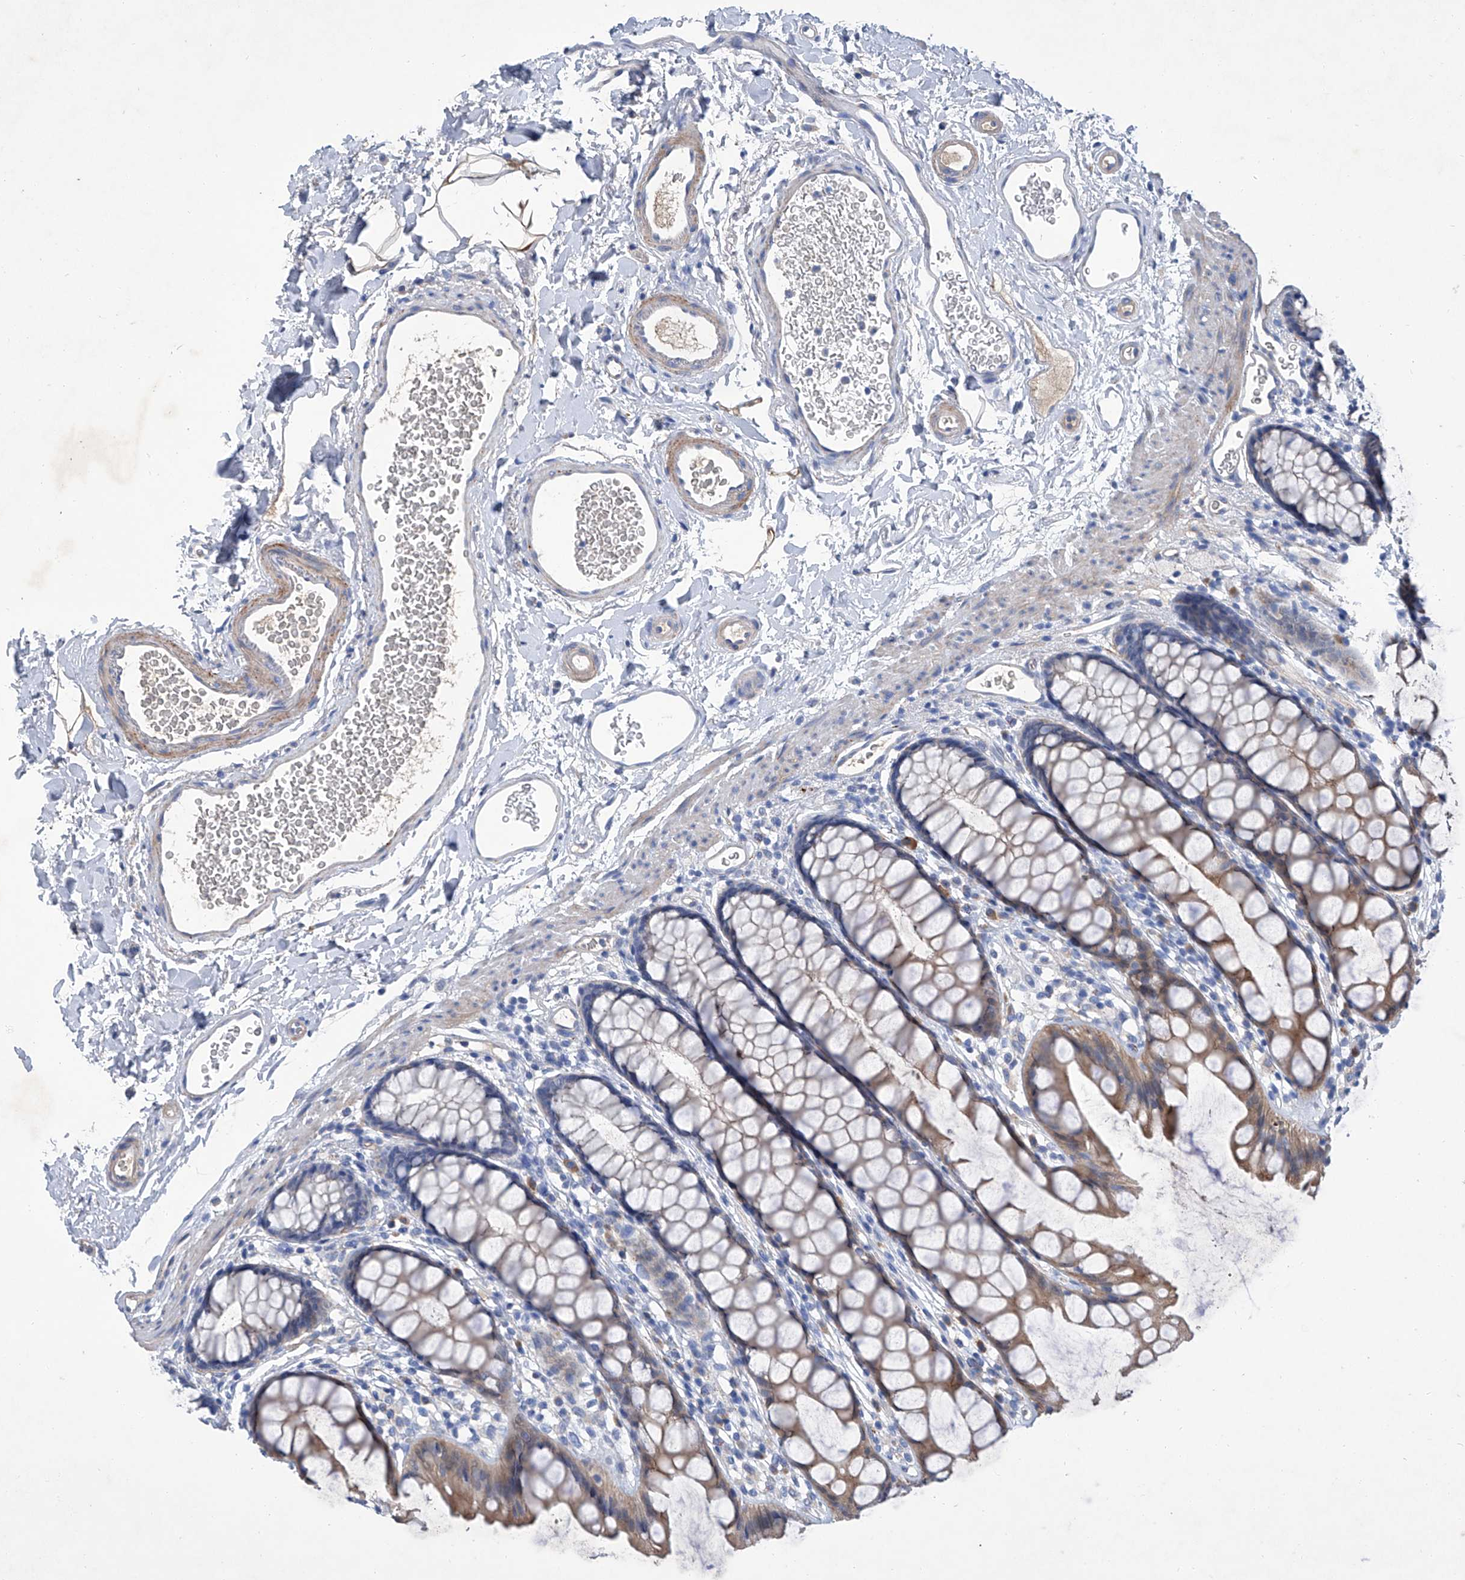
{"staining": {"intensity": "weak", "quantity": ">75%", "location": "cytoplasmic/membranous"}, "tissue": "rectum", "cell_type": "Glandular cells", "image_type": "normal", "snomed": [{"axis": "morphology", "description": "Normal tissue, NOS"}, {"axis": "topography", "description": "Rectum"}], "caption": "An immunohistochemistry histopathology image of benign tissue is shown. Protein staining in brown labels weak cytoplasmic/membranous positivity in rectum within glandular cells.", "gene": "GPT", "patient": {"sex": "female", "age": 65}}